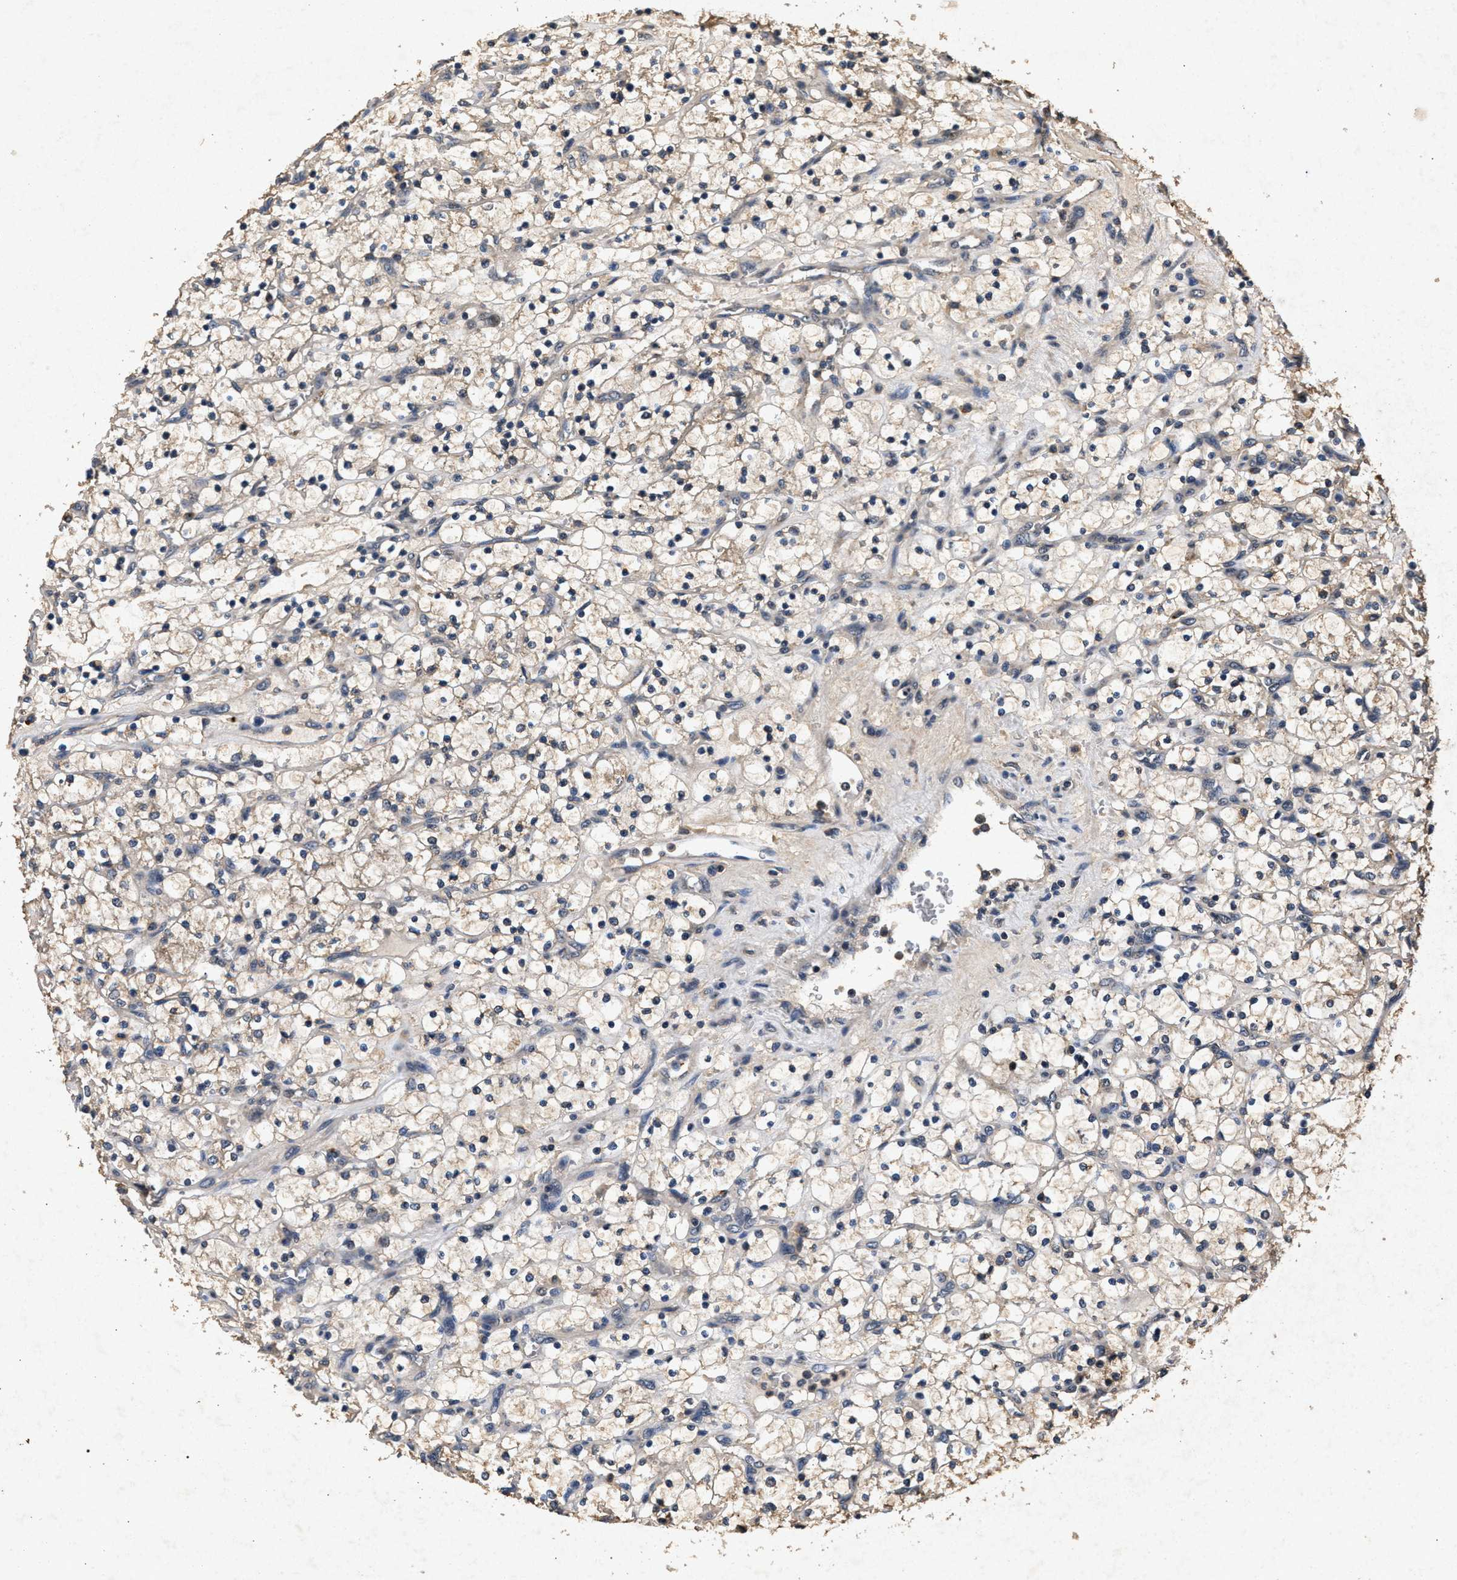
{"staining": {"intensity": "weak", "quantity": "<25%", "location": "cytoplasmic/membranous"}, "tissue": "renal cancer", "cell_type": "Tumor cells", "image_type": "cancer", "snomed": [{"axis": "morphology", "description": "Adenocarcinoma, NOS"}, {"axis": "topography", "description": "Kidney"}], "caption": "Immunohistochemistry histopathology image of neoplastic tissue: renal adenocarcinoma stained with DAB reveals no significant protein expression in tumor cells.", "gene": "PPP1CC", "patient": {"sex": "female", "age": 69}}